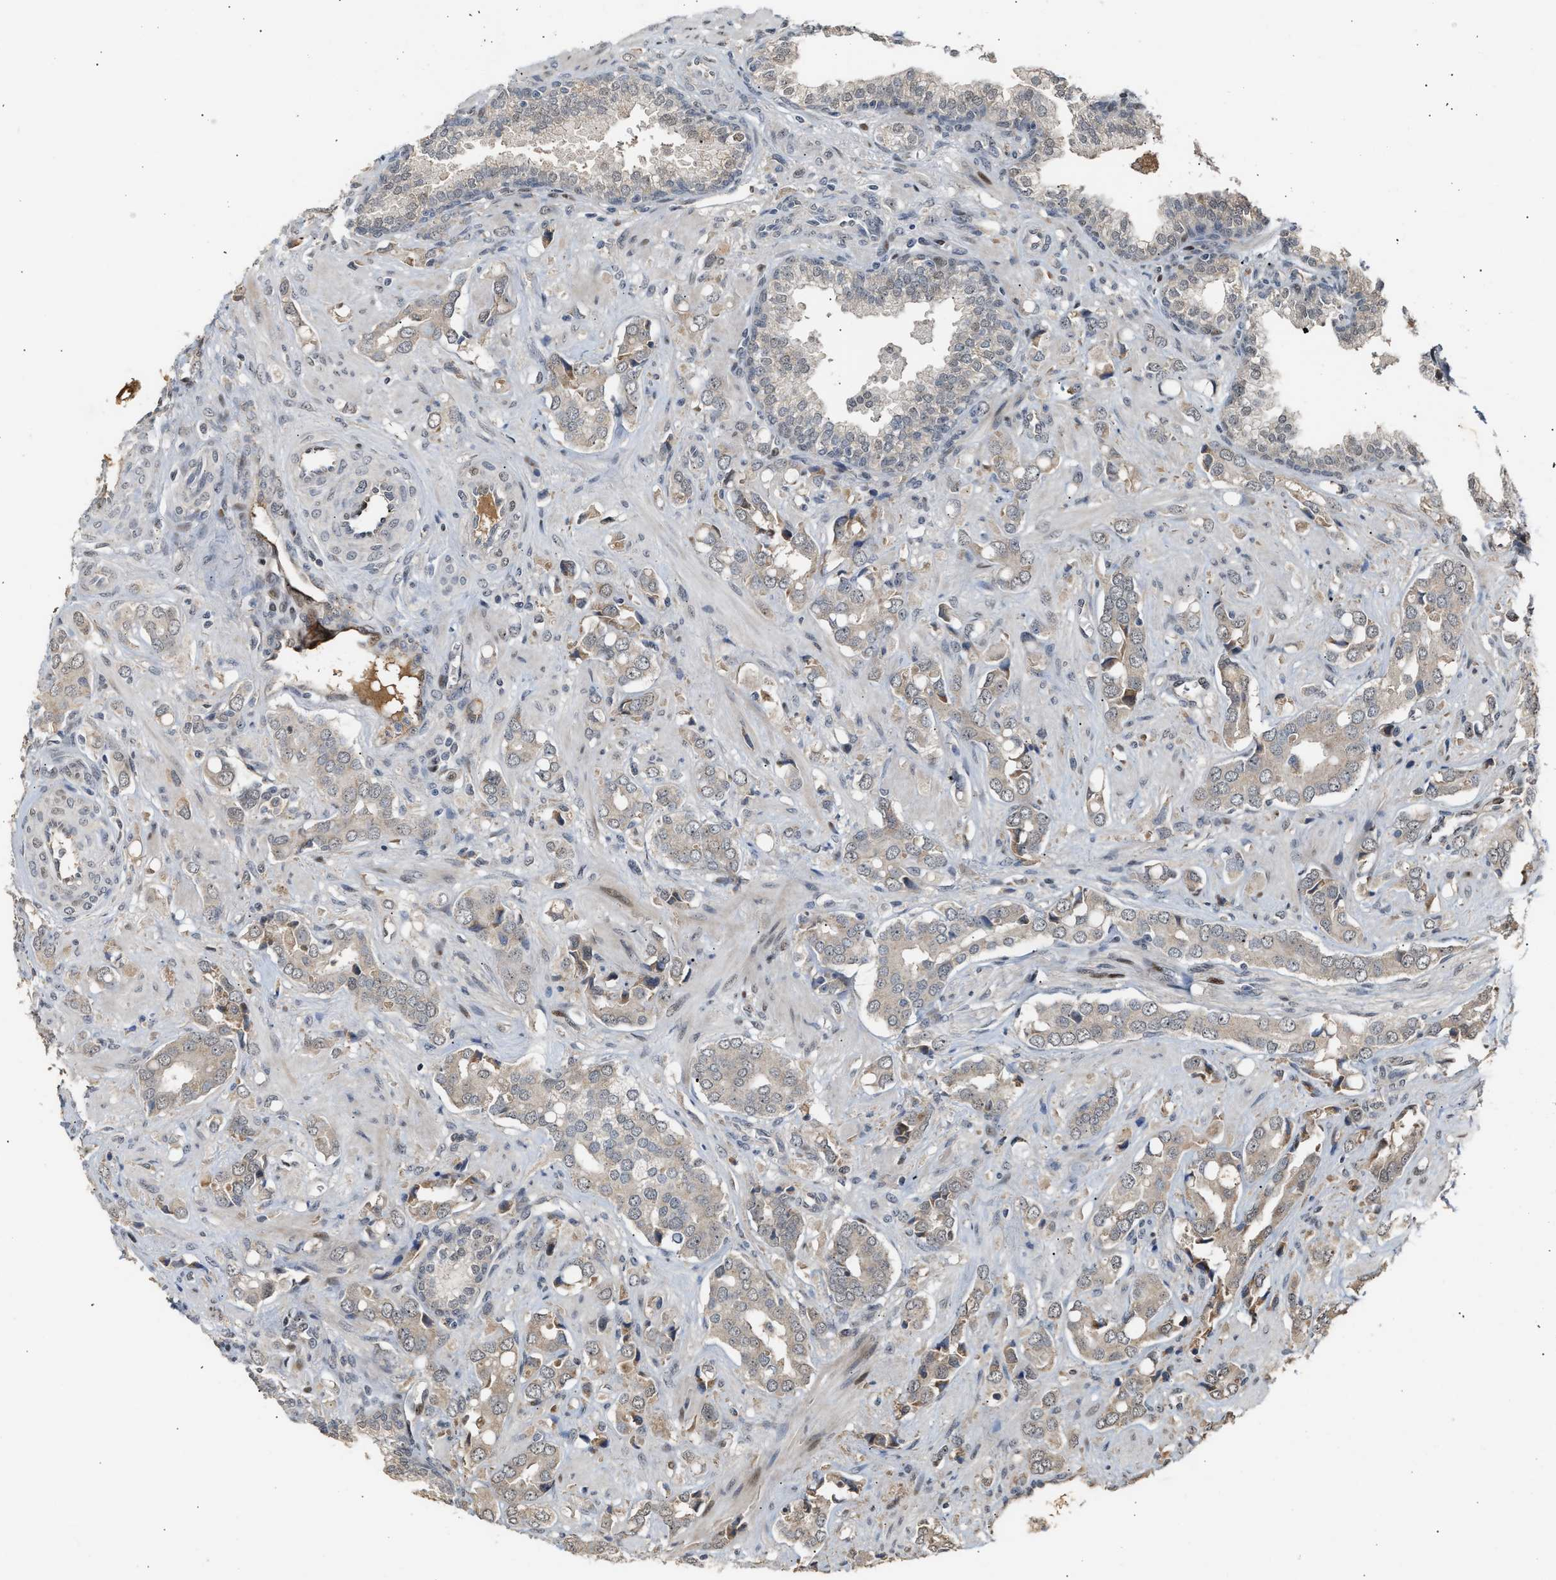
{"staining": {"intensity": "moderate", "quantity": "<25%", "location": "nuclear"}, "tissue": "prostate cancer", "cell_type": "Tumor cells", "image_type": "cancer", "snomed": [{"axis": "morphology", "description": "Adenocarcinoma, High grade"}, {"axis": "topography", "description": "Prostate"}], "caption": "Immunohistochemical staining of prostate cancer displays low levels of moderate nuclear staining in approximately <25% of tumor cells. Immunohistochemistry (ihc) stains the protein in brown and the nuclei are stained blue.", "gene": "ZFAND5", "patient": {"sex": "male", "age": 52}}